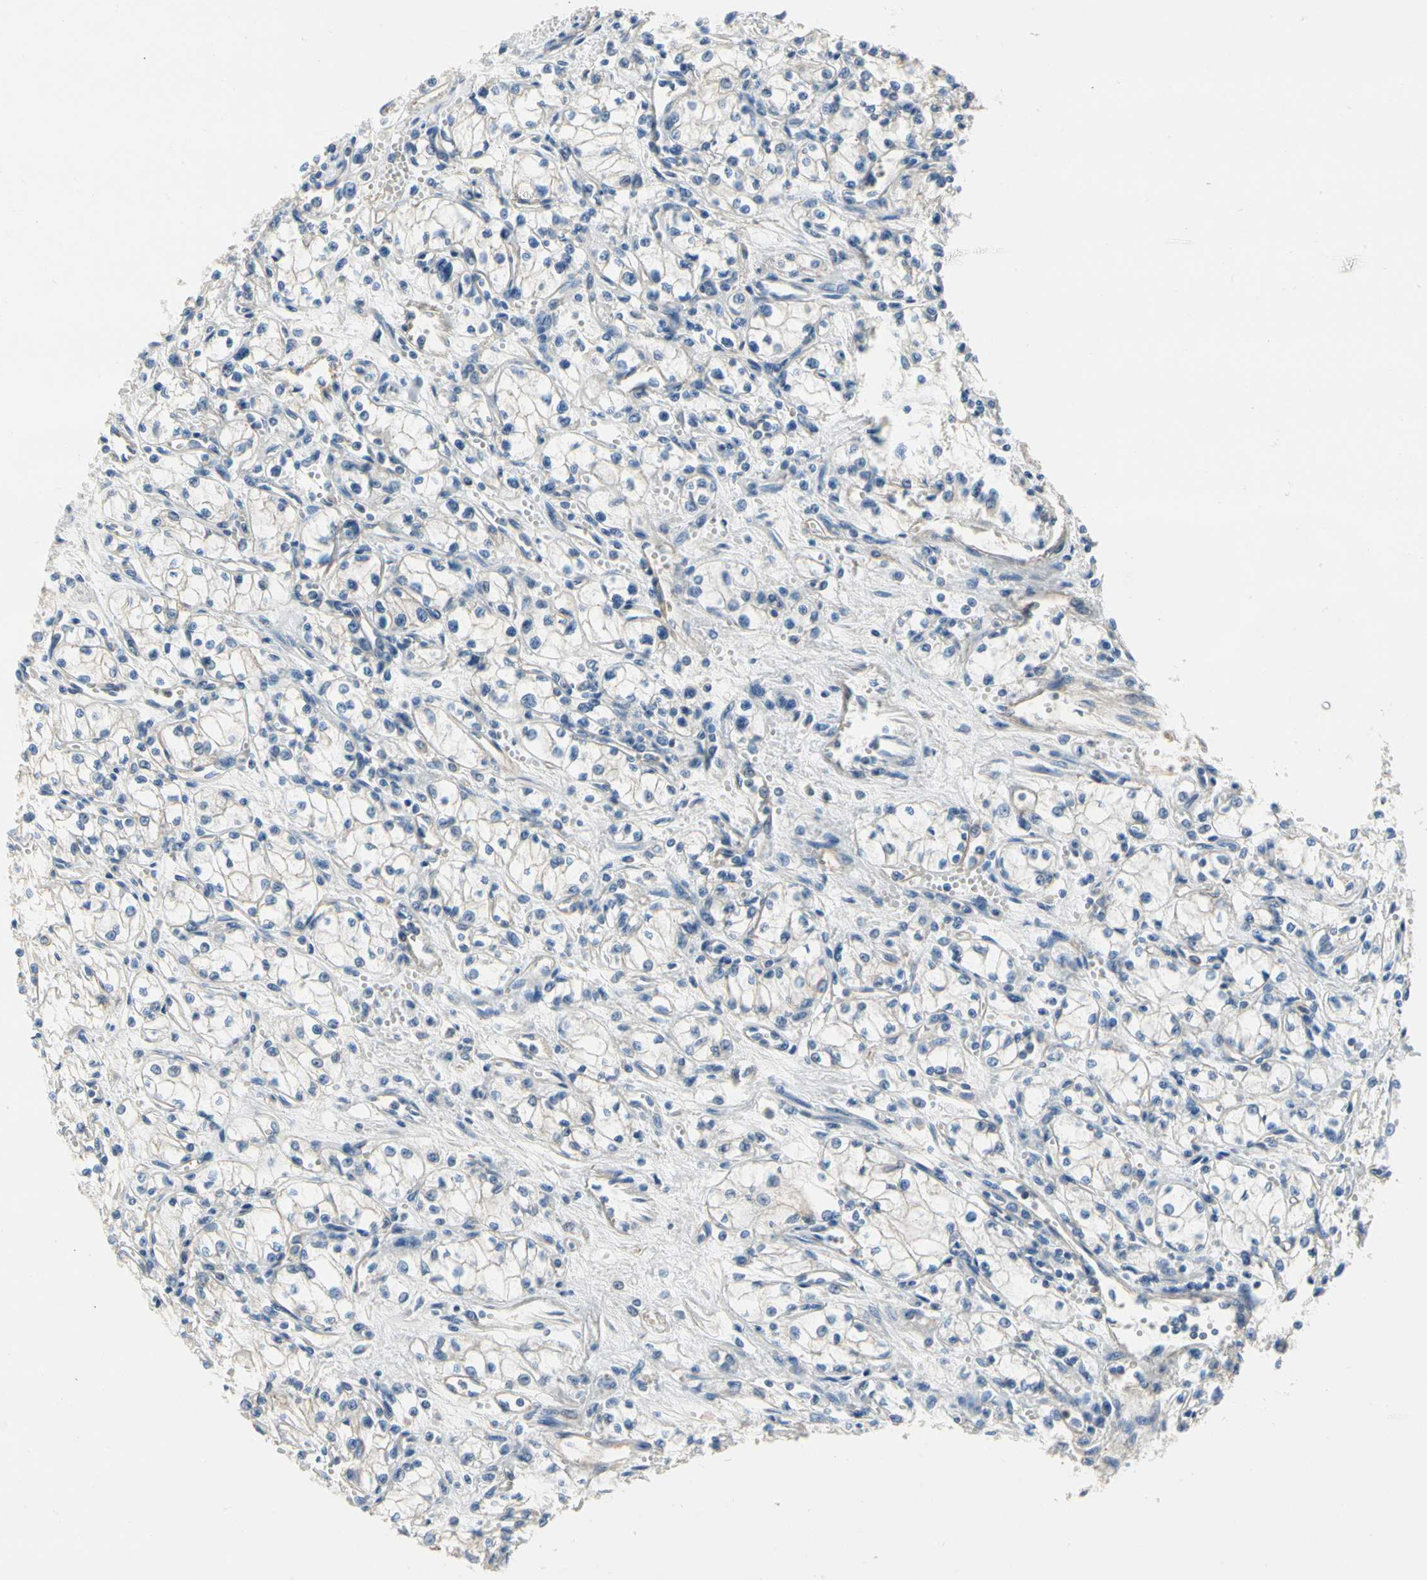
{"staining": {"intensity": "negative", "quantity": "none", "location": "none"}, "tissue": "renal cancer", "cell_type": "Tumor cells", "image_type": "cancer", "snomed": [{"axis": "morphology", "description": "Normal tissue, NOS"}, {"axis": "morphology", "description": "Adenocarcinoma, NOS"}, {"axis": "topography", "description": "Kidney"}], "caption": "Tumor cells are negative for brown protein staining in adenocarcinoma (renal). (DAB (3,3'-diaminobenzidine) immunohistochemistry (IHC), high magnification).", "gene": "CA14", "patient": {"sex": "male", "age": 59}}